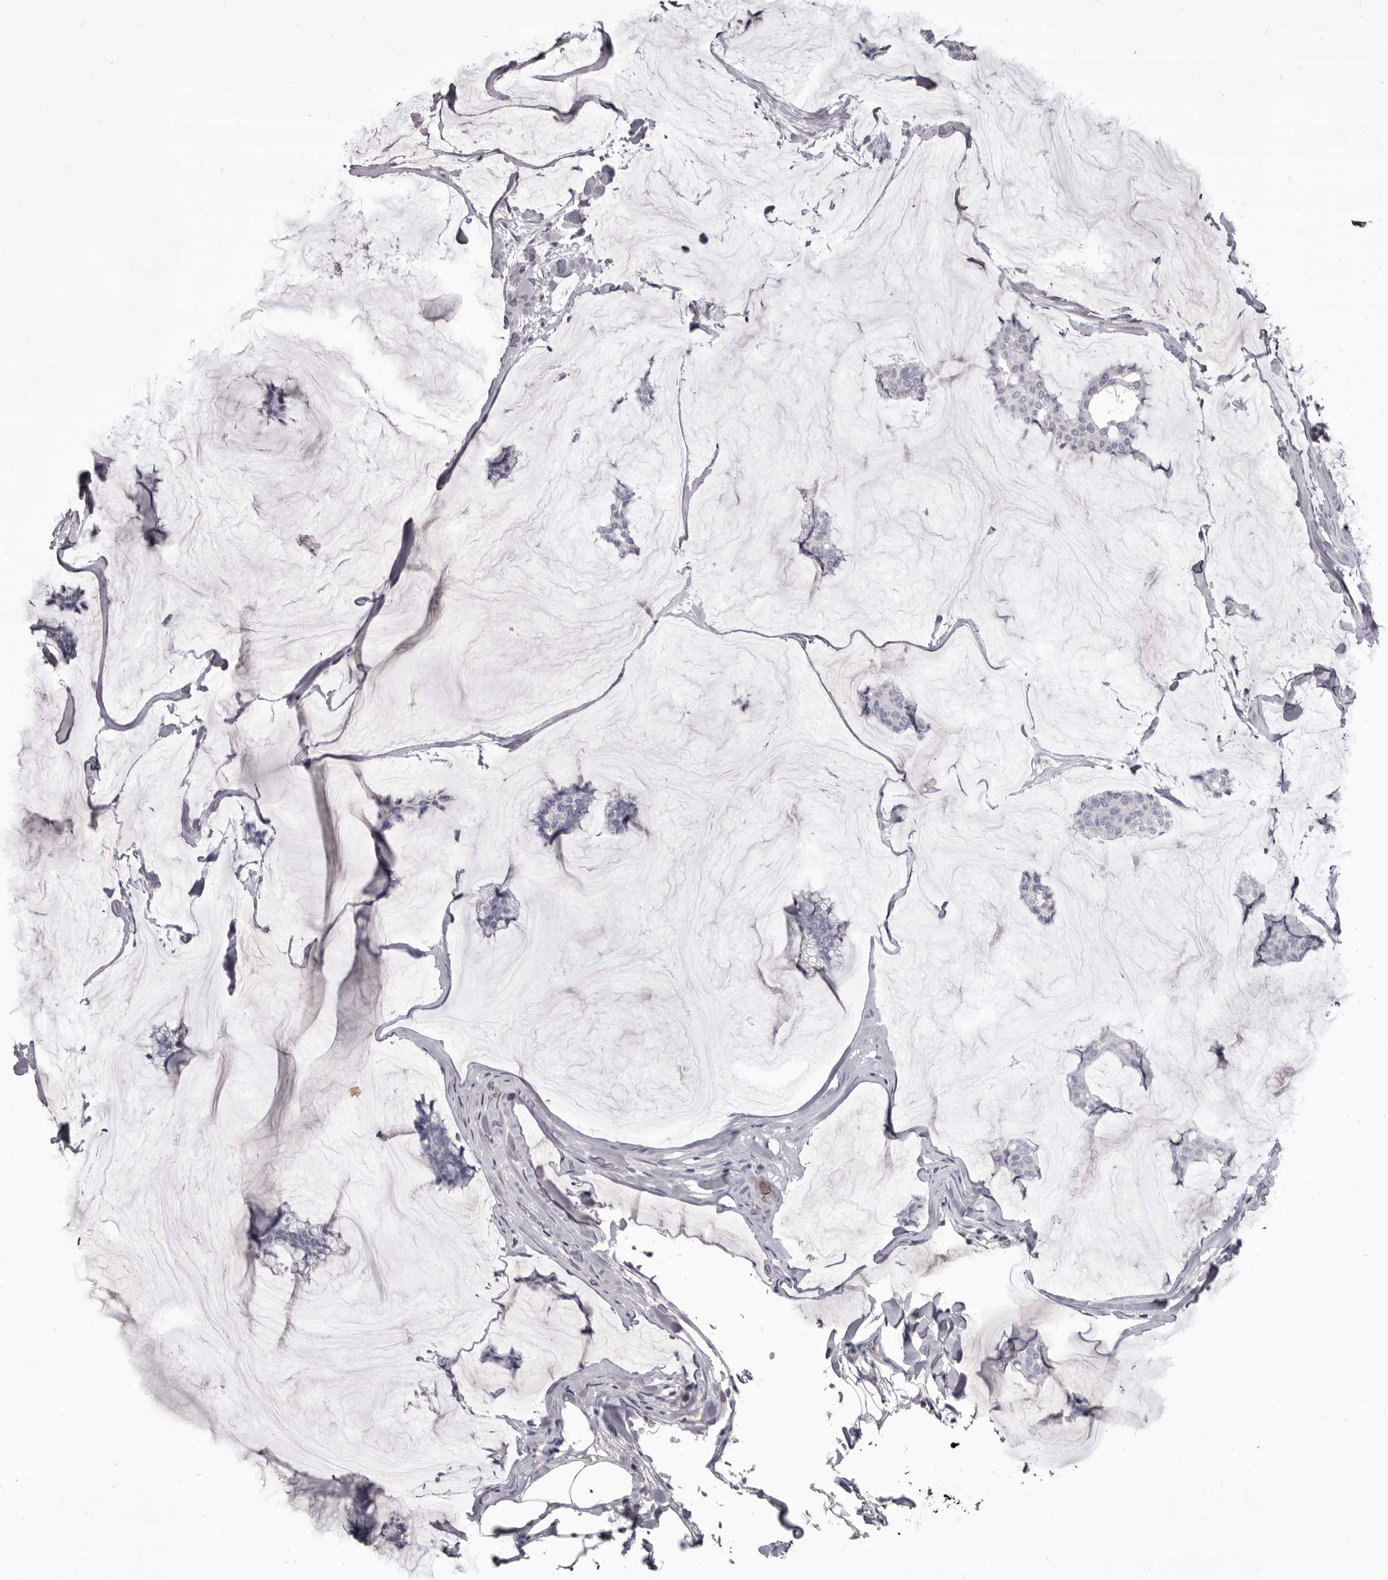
{"staining": {"intensity": "negative", "quantity": "none", "location": "none"}, "tissue": "breast cancer", "cell_type": "Tumor cells", "image_type": "cancer", "snomed": [{"axis": "morphology", "description": "Duct carcinoma"}, {"axis": "topography", "description": "Breast"}], "caption": "Immunohistochemistry of breast cancer shows no positivity in tumor cells.", "gene": "GZMH", "patient": {"sex": "female", "age": 93}}